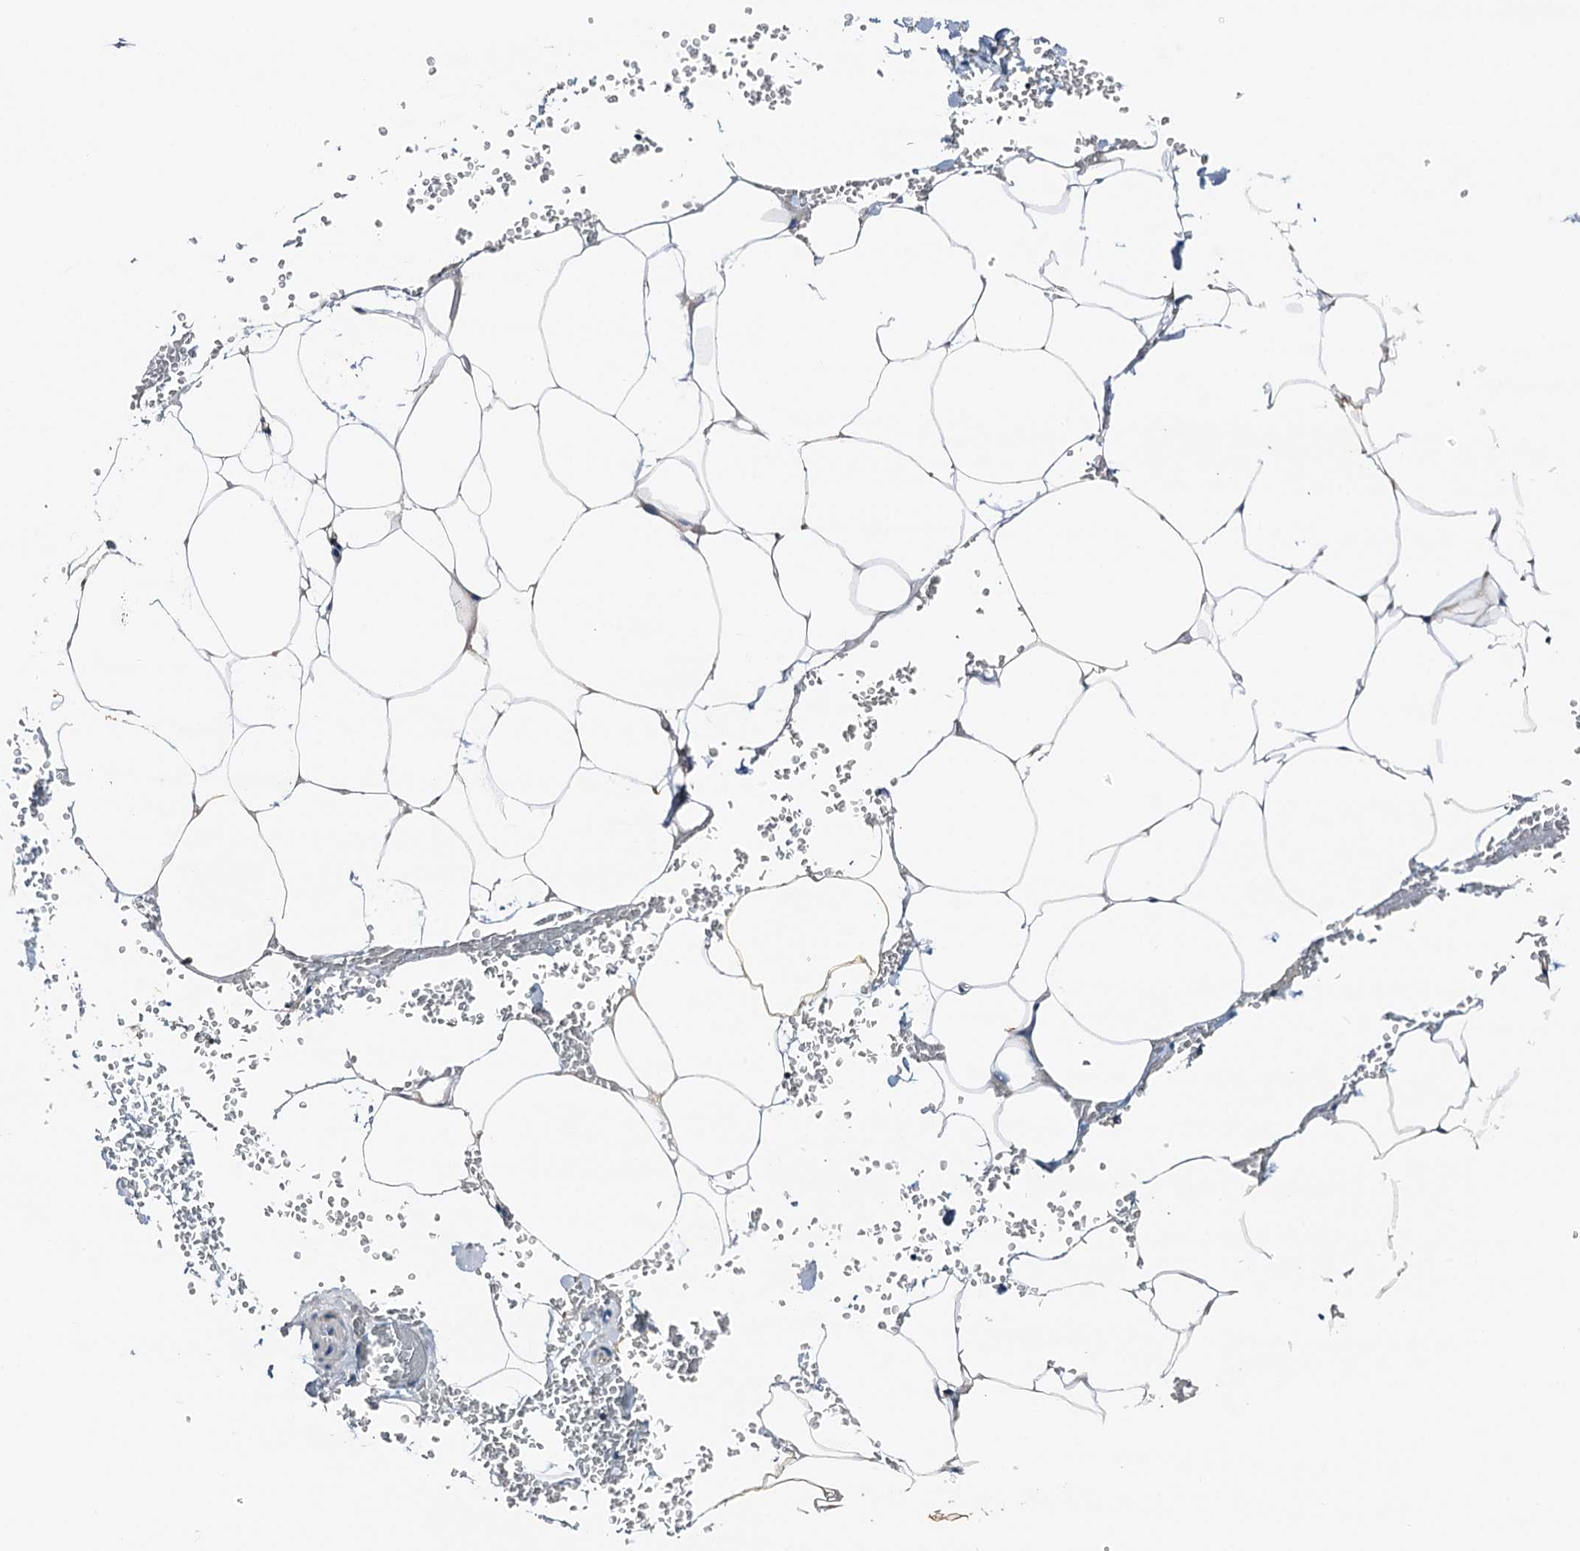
{"staining": {"intensity": "negative", "quantity": "none", "location": "none"}, "tissue": "adipose tissue", "cell_type": "Adipocytes", "image_type": "normal", "snomed": [{"axis": "morphology", "description": "Normal tissue, NOS"}, {"axis": "topography", "description": "Gallbladder"}, {"axis": "topography", "description": "Peripheral nerve tissue"}], "caption": "Human adipose tissue stained for a protein using immunohistochemistry (IHC) demonstrates no staining in adipocytes.", "gene": "POC1A", "patient": {"sex": "male", "age": 38}}